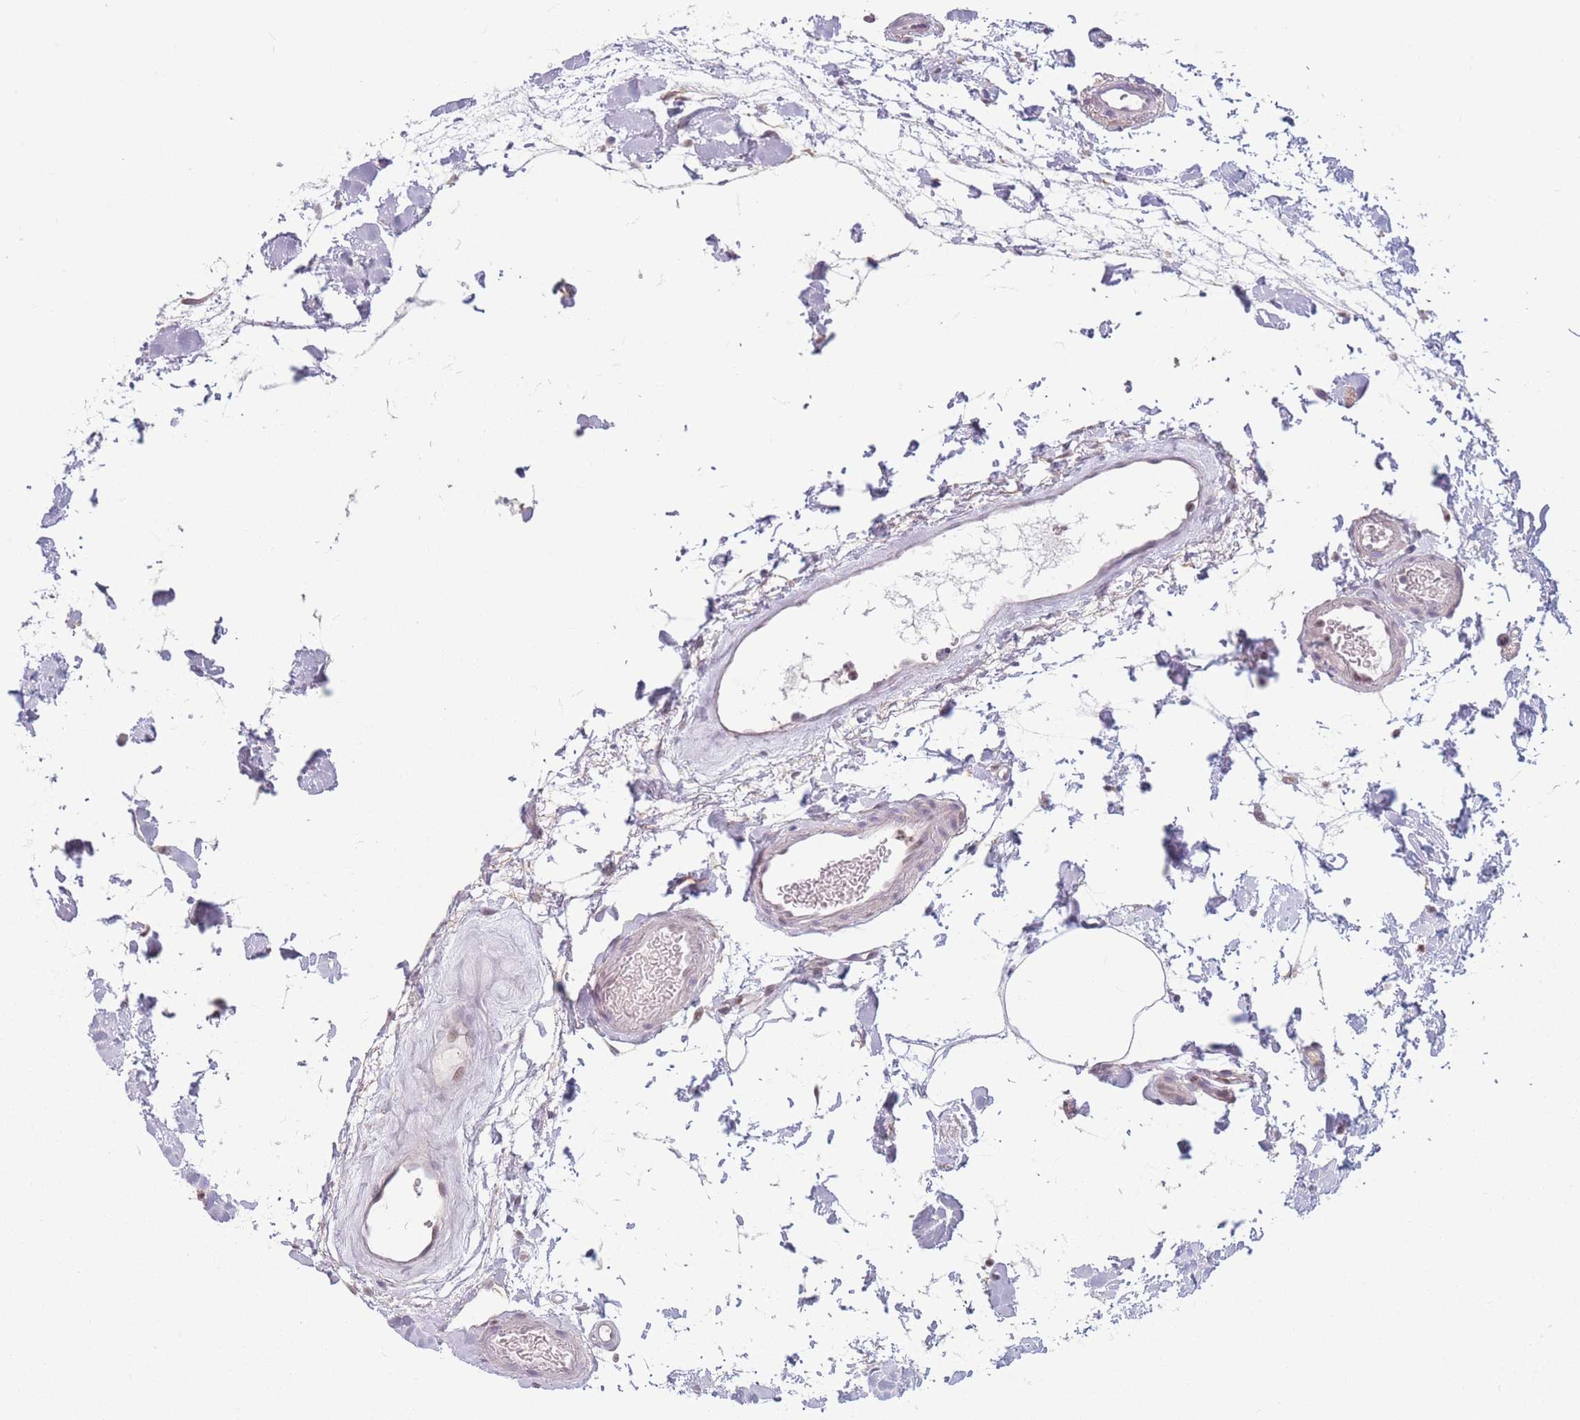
{"staining": {"intensity": "weak", "quantity": "25%-75%", "location": "nuclear"}, "tissue": "colon", "cell_type": "Endothelial cells", "image_type": "normal", "snomed": [{"axis": "morphology", "description": "Normal tissue, NOS"}, {"axis": "topography", "description": "Colon"}], "caption": "A high-resolution image shows IHC staining of unremarkable colon, which displays weak nuclear positivity in approximately 25%-75% of endothelial cells. (DAB IHC with brightfield microscopy, high magnification).", "gene": "ENSG00000267179", "patient": {"sex": "female", "age": 84}}